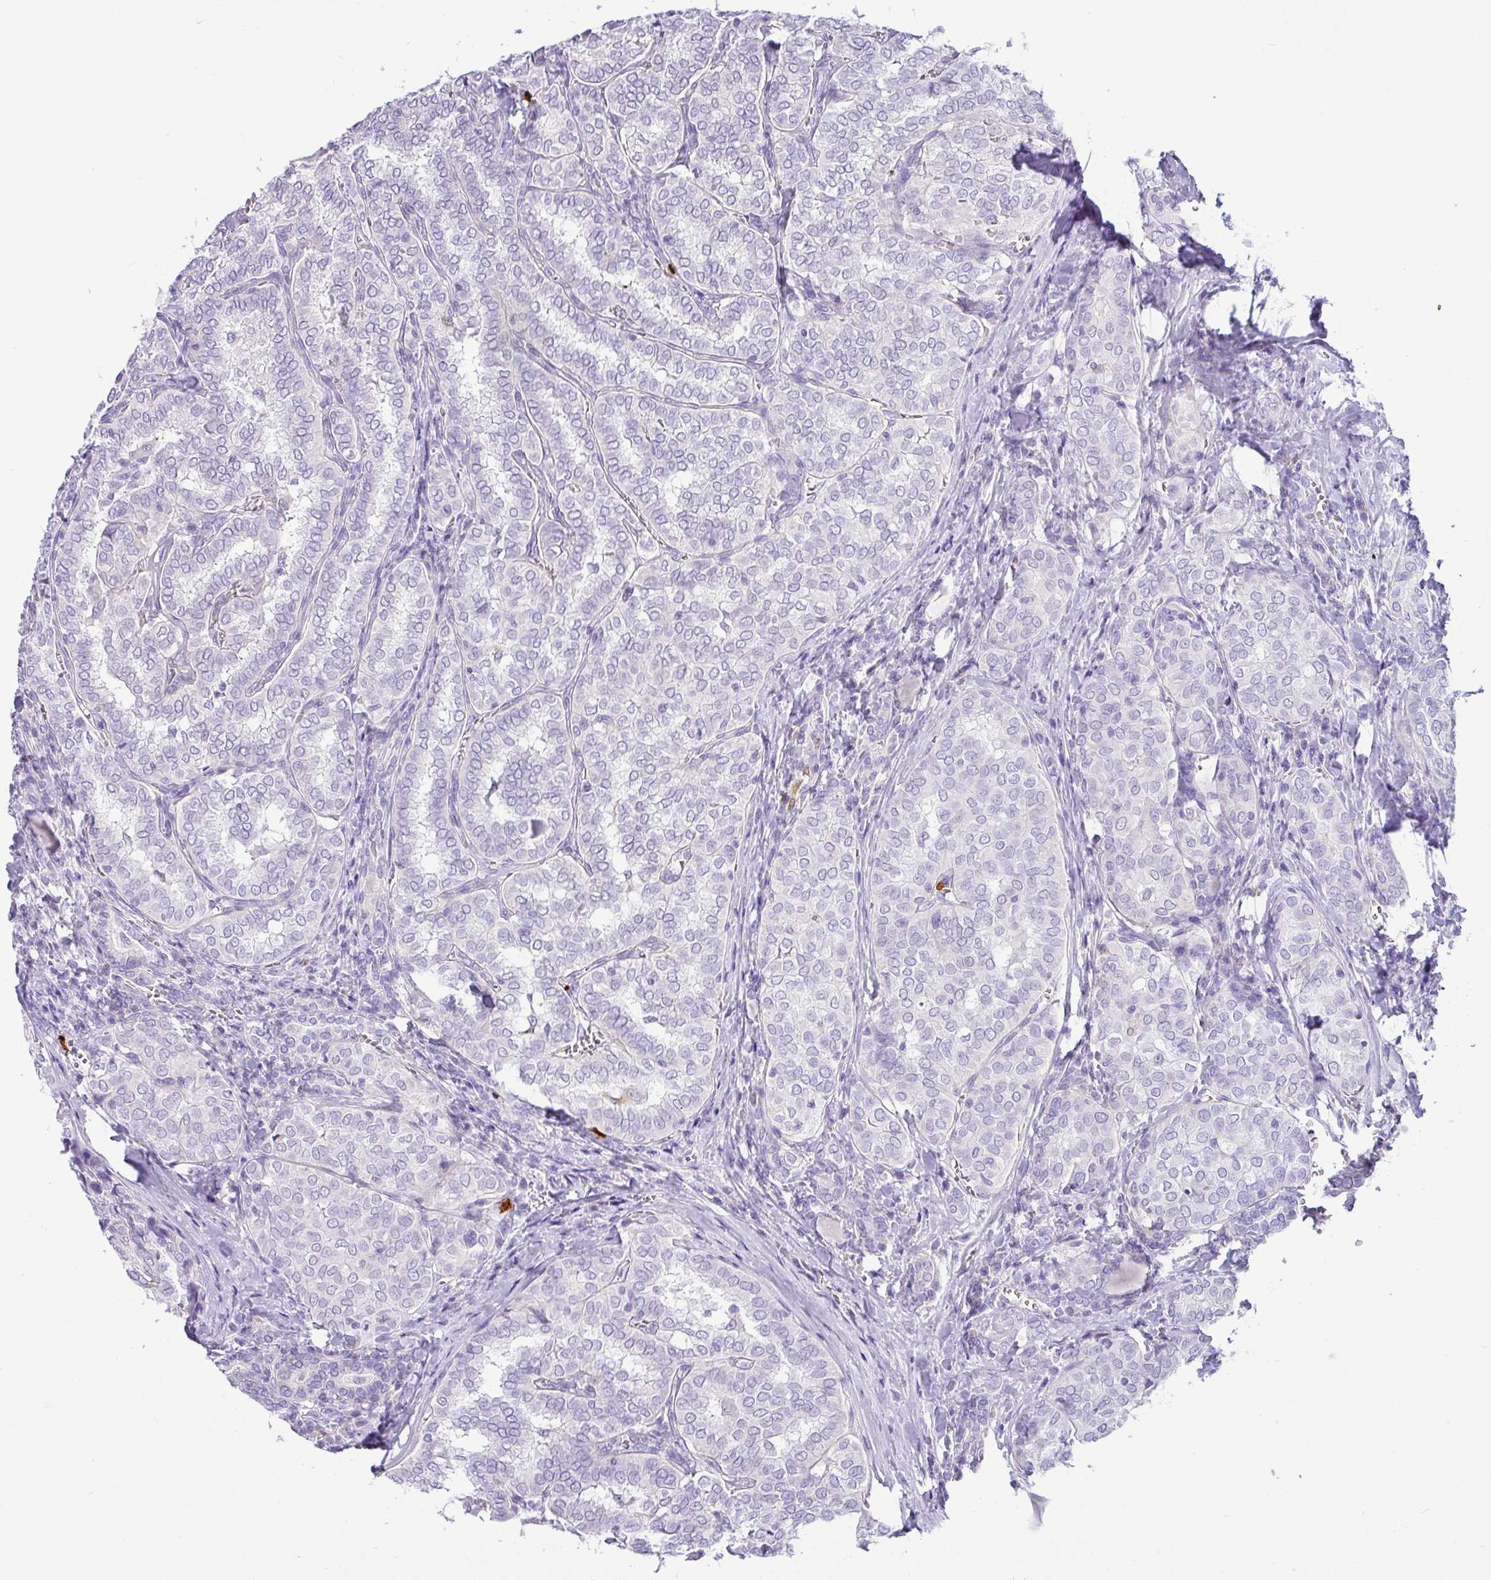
{"staining": {"intensity": "negative", "quantity": "none", "location": "none"}, "tissue": "thyroid cancer", "cell_type": "Tumor cells", "image_type": "cancer", "snomed": [{"axis": "morphology", "description": "Papillary adenocarcinoma, NOS"}, {"axis": "topography", "description": "Thyroid gland"}], "caption": "A histopathology image of thyroid cancer stained for a protein reveals no brown staining in tumor cells. The staining was performed using DAB to visualize the protein expression in brown, while the nuclei were stained in blue with hematoxylin (Magnification: 20x).", "gene": "SH2D3C", "patient": {"sex": "female", "age": 30}}